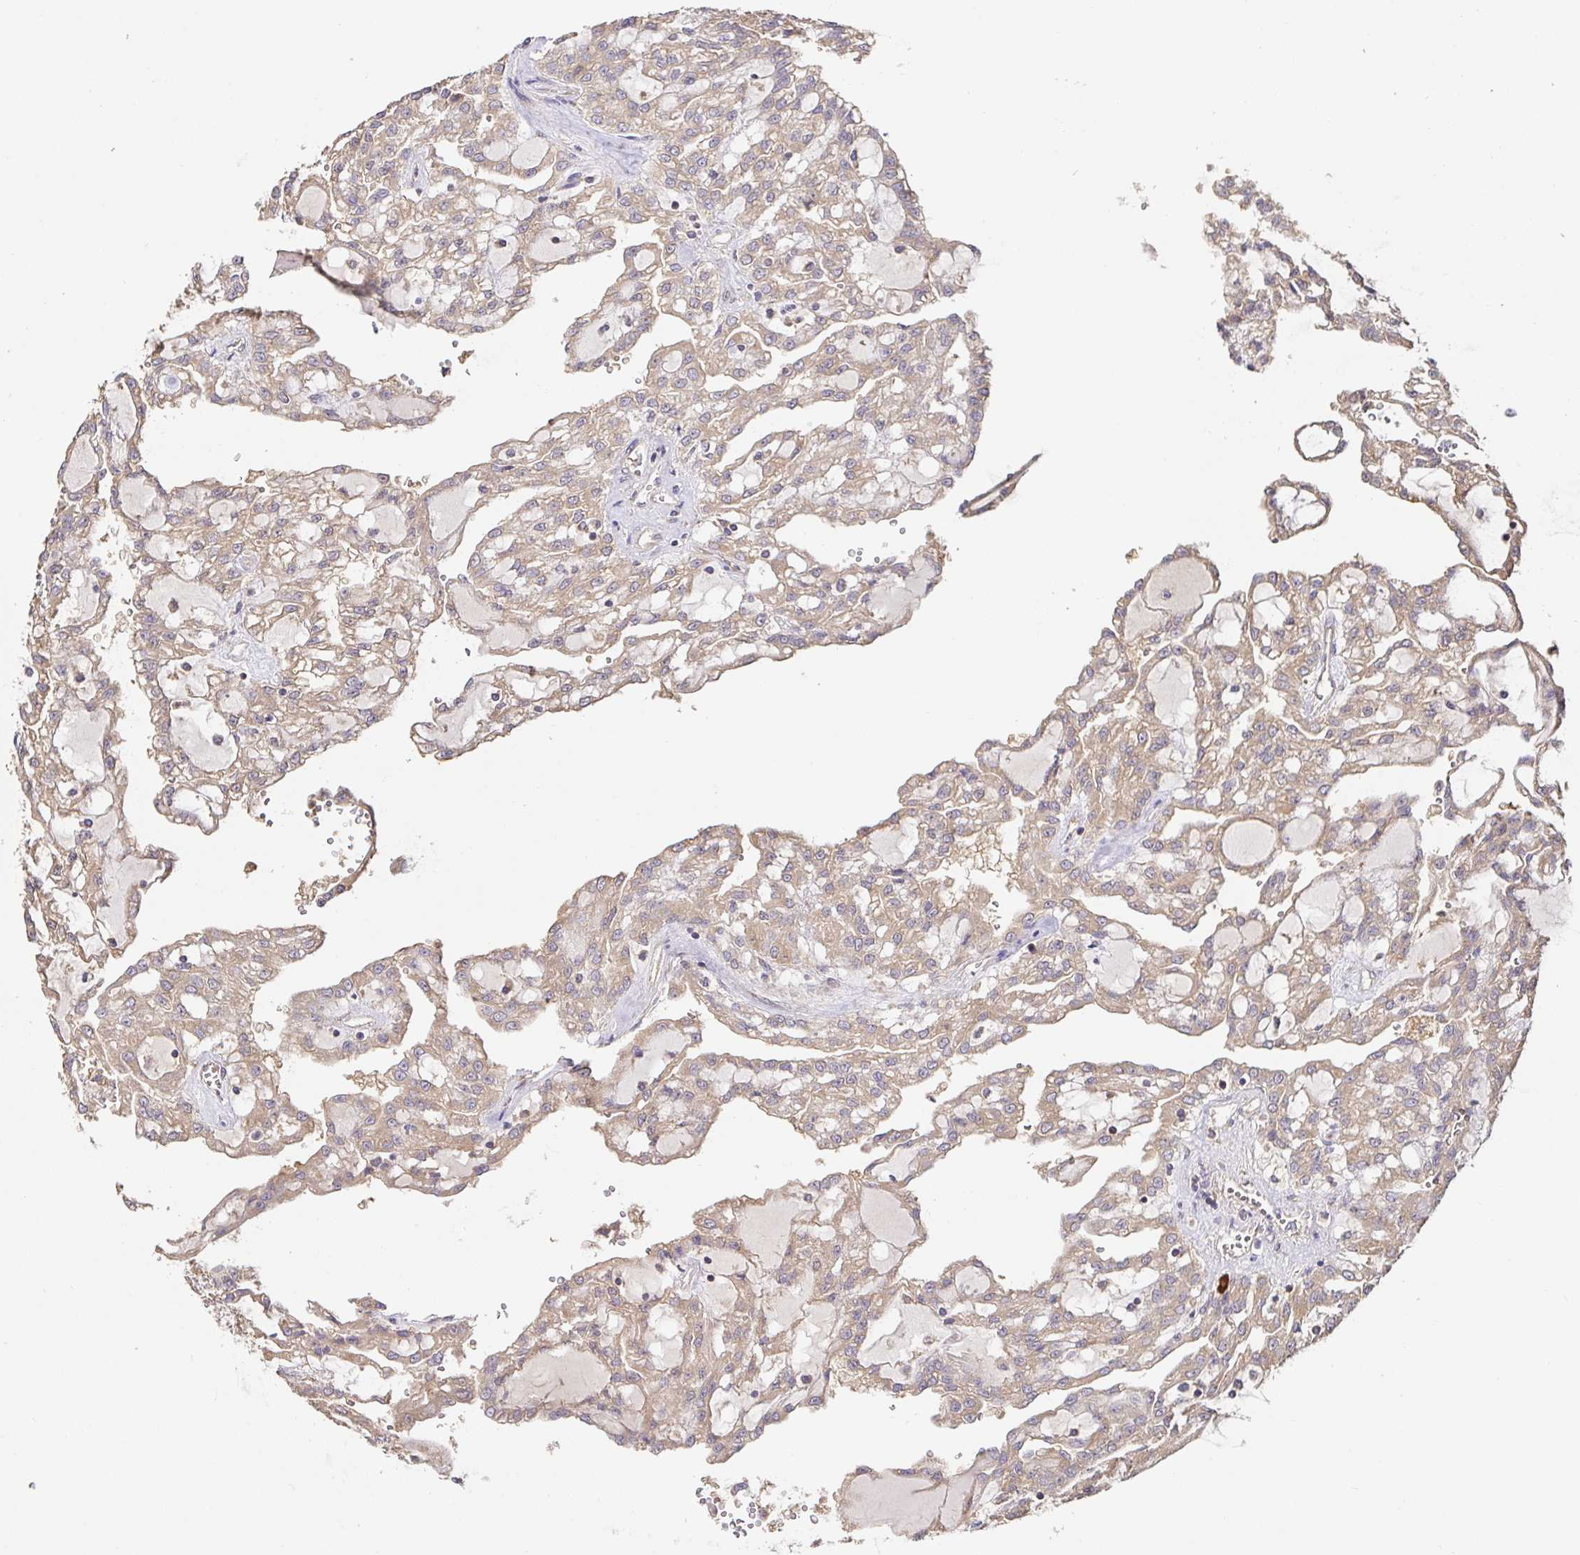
{"staining": {"intensity": "weak", "quantity": ">75%", "location": "cytoplasmic/membranous"}, "tissue": "renal cancer", "cell_type": "Tumor cells", "image_type": "cancer", "snomed": [{"axis": "morphology", "description": "Adenocarcinoma, NOS"}, {"axis": "topography", "description": "Kidney"}], "caption": "Protein staining by immunohistochemistry (IHC) demonstrates weak cytoplasmic/membranous positivity in about >75% of tumor cells in renal cancer.", "gene": "HAGH", "patient": {"sex": "male", "age": 63}}